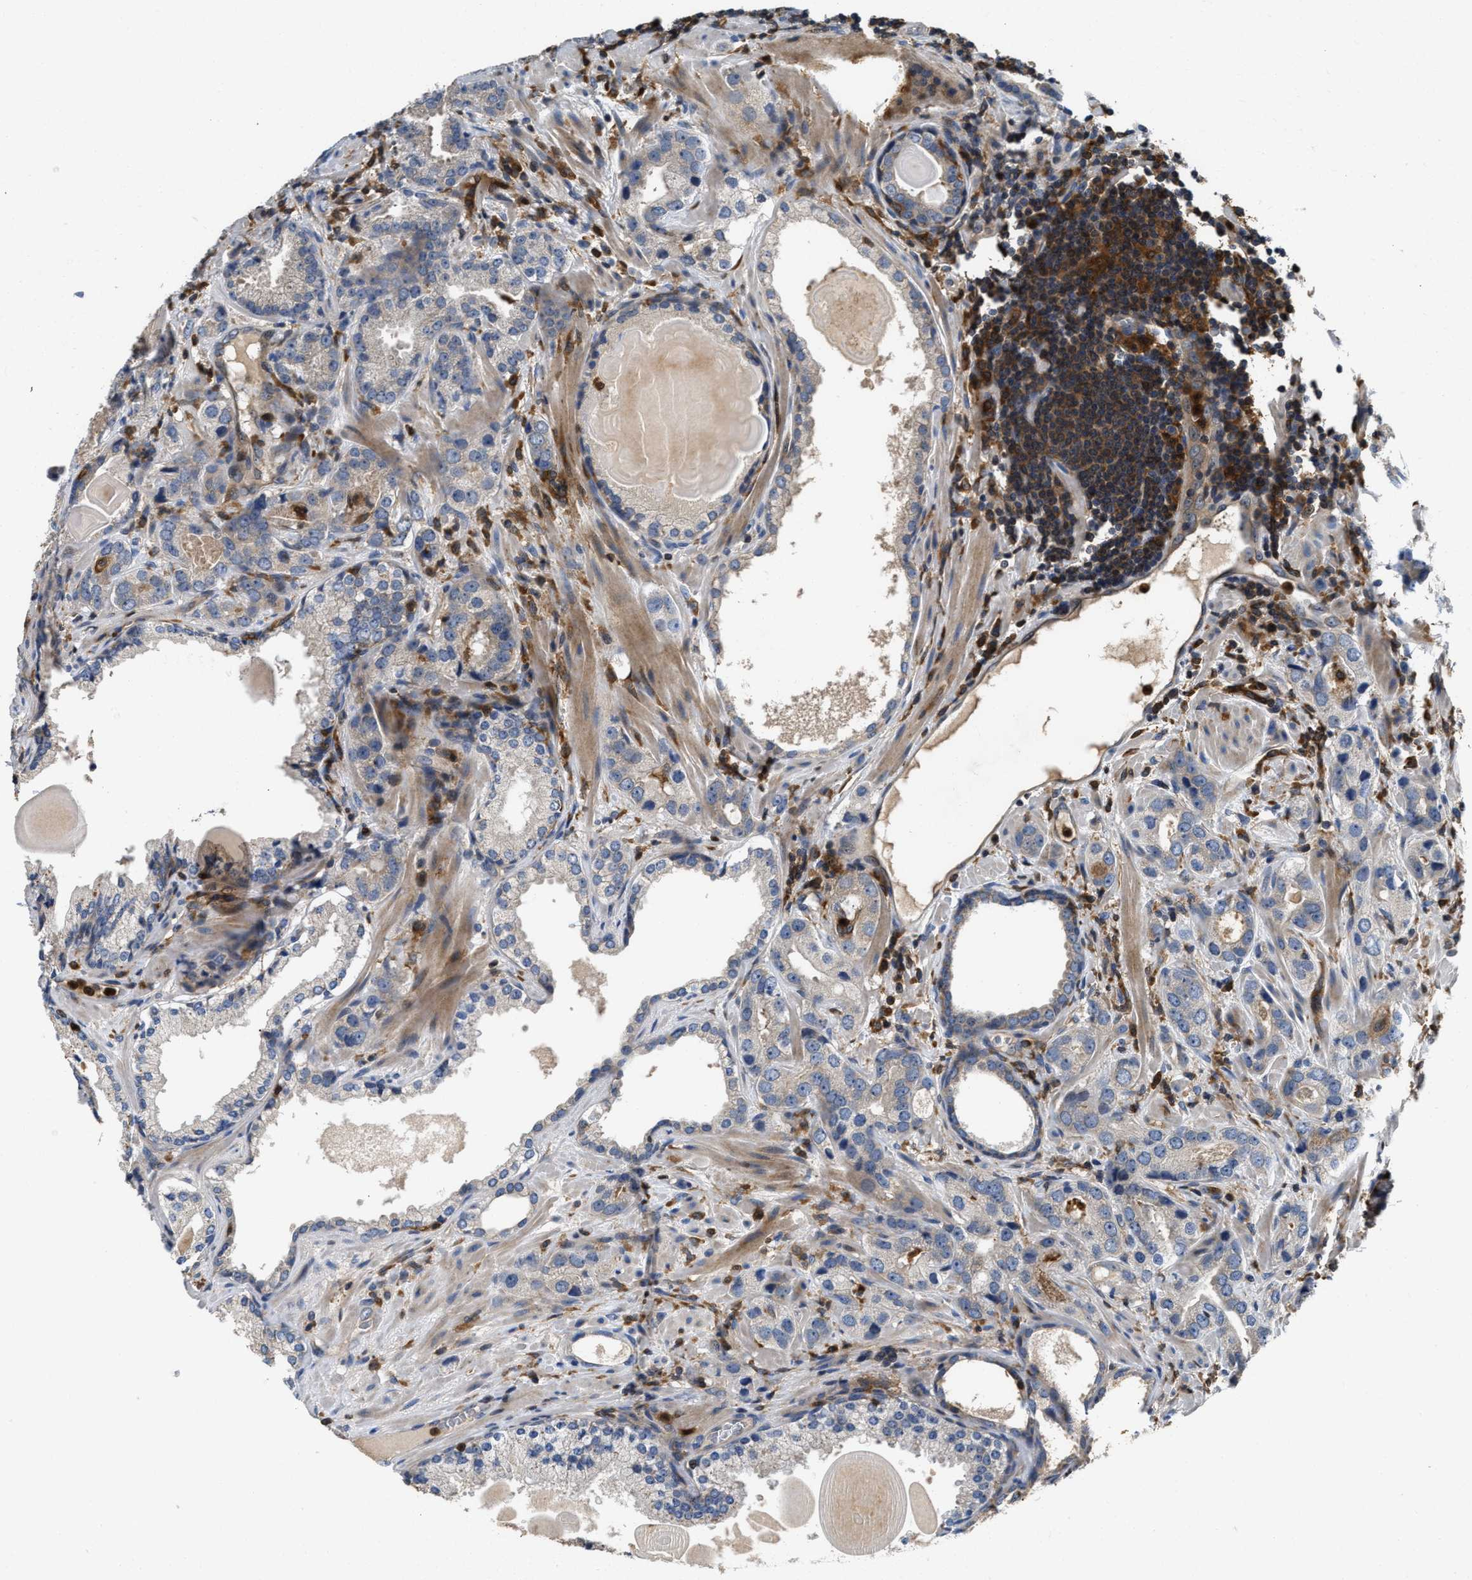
{"staining": {"intensity": "weak", "quantity": "<25%", "location": "cytoplasmic/membranous"}, "tissue": "prostate cancer", "cell_type": "Tumor cells", "image_type": "cancer", "snomed": [{"axis": "morphology", "description": "Adenocarcinoma, High grade"}, {"axis": "topography", "description": "Prostate"}], "caption": "Protein analysis of prostate cancer exhibits no significant expression in tumor cells.", "gene": "OSTF1", "patient": {"sex": "male", "age": 63}}